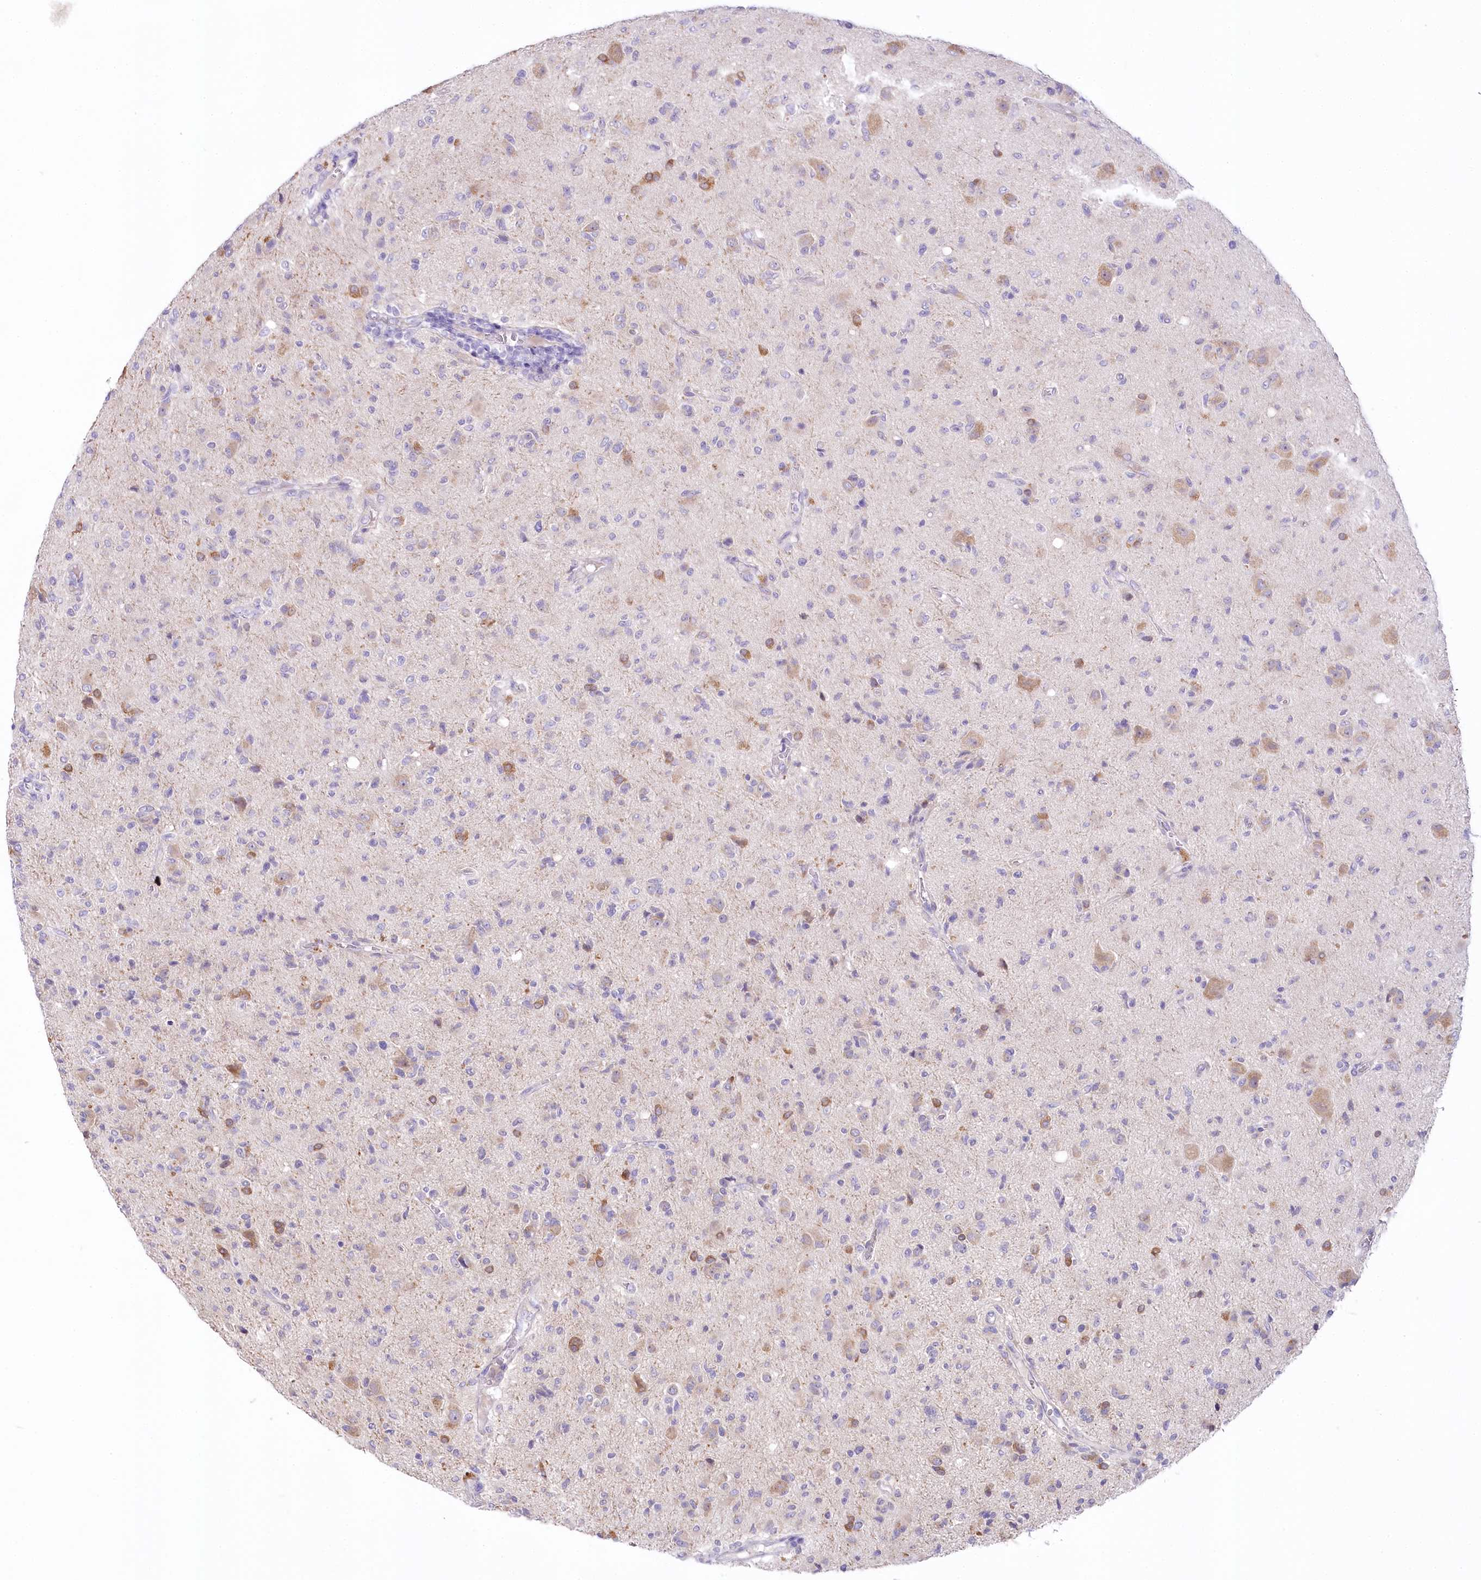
{"staining": {"intensity": "moderate", "quantity": "<25%", "location": "cytoplasmic/membranous"}, "tissue": "glioma", "cell_type": "Tumor cells", "image_type": "cancer", "snomed": [{"axis": "morphology", "description": "Glioma, malignant, High grade"}, {"axis": "topography", "description": "Brain"}], "caption": "Malignant high-grade glioma stained for a protein (brown) demonstrates moderate cytoplasmic/membranous positive staining in approximately <25% of tumor cells.", "gene": "MYOZ1", "patient": {"sex": "female", "age": 57}}